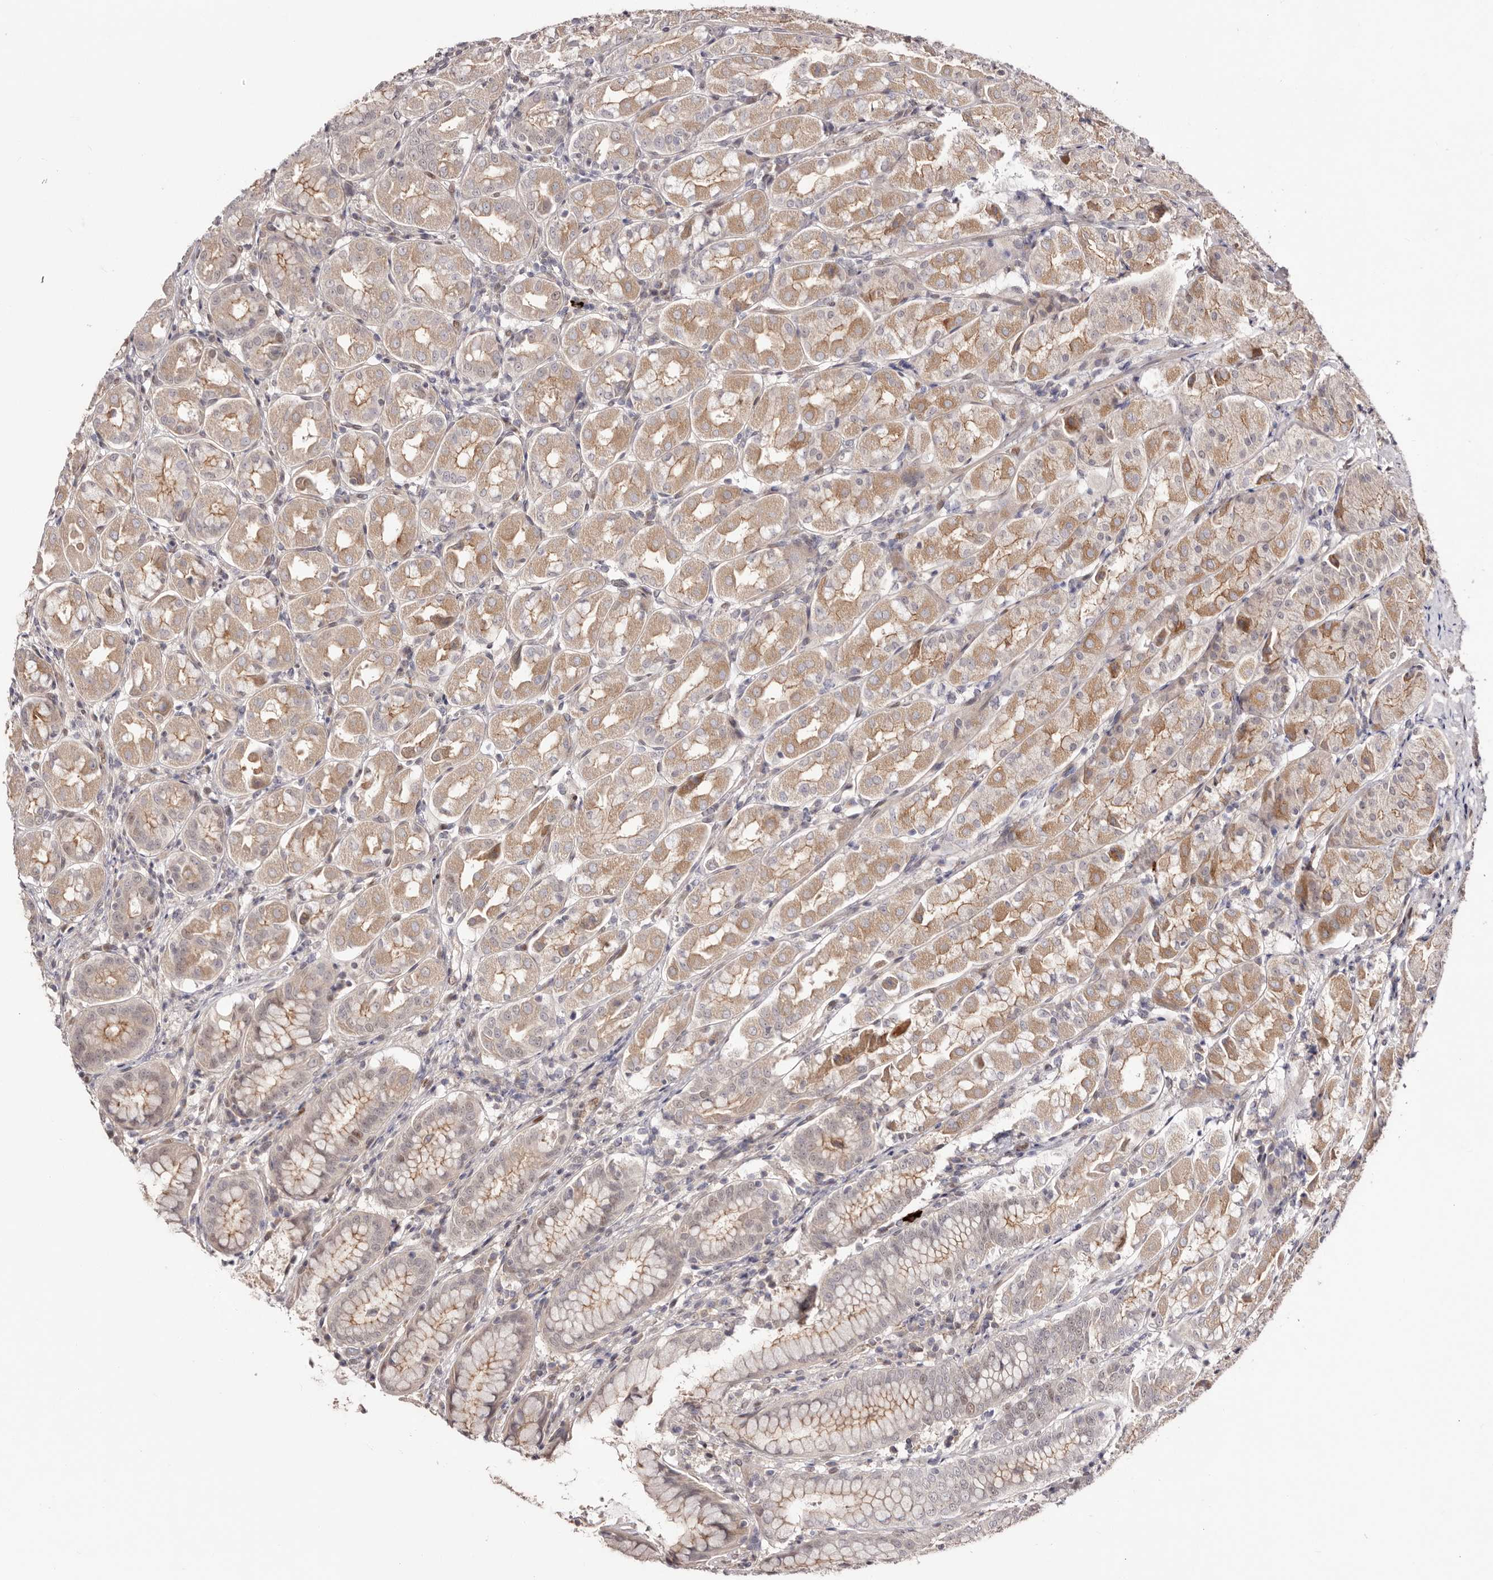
{"staining": {"intensity": "moderate", "quantity": "25%-75%", "location": "cytoplasmic/membranous"}, "tissue": "stomach", "cell_type": "Glandular cells", "image_type": "normal", "snomed": [{"axis": "morphology", "description": "Normal tissue, NOS"}, {"axis": "topography", "description": "Stomach"}, {"axis": "topography", "description": "Stomach, lower"}], "caption": "Unremarkable stomach exhibits moderate cytoplasmic/membranous positivity in about 25%-75% of glandular cells, visualized by immunohistochemistry. The staining was performed using DAB, with brown indicating positive protein expression. Nuclei are stained blue with hematoxylin.", "gene": "EGR3", "patient": {"sex": "female", "age": 56}}